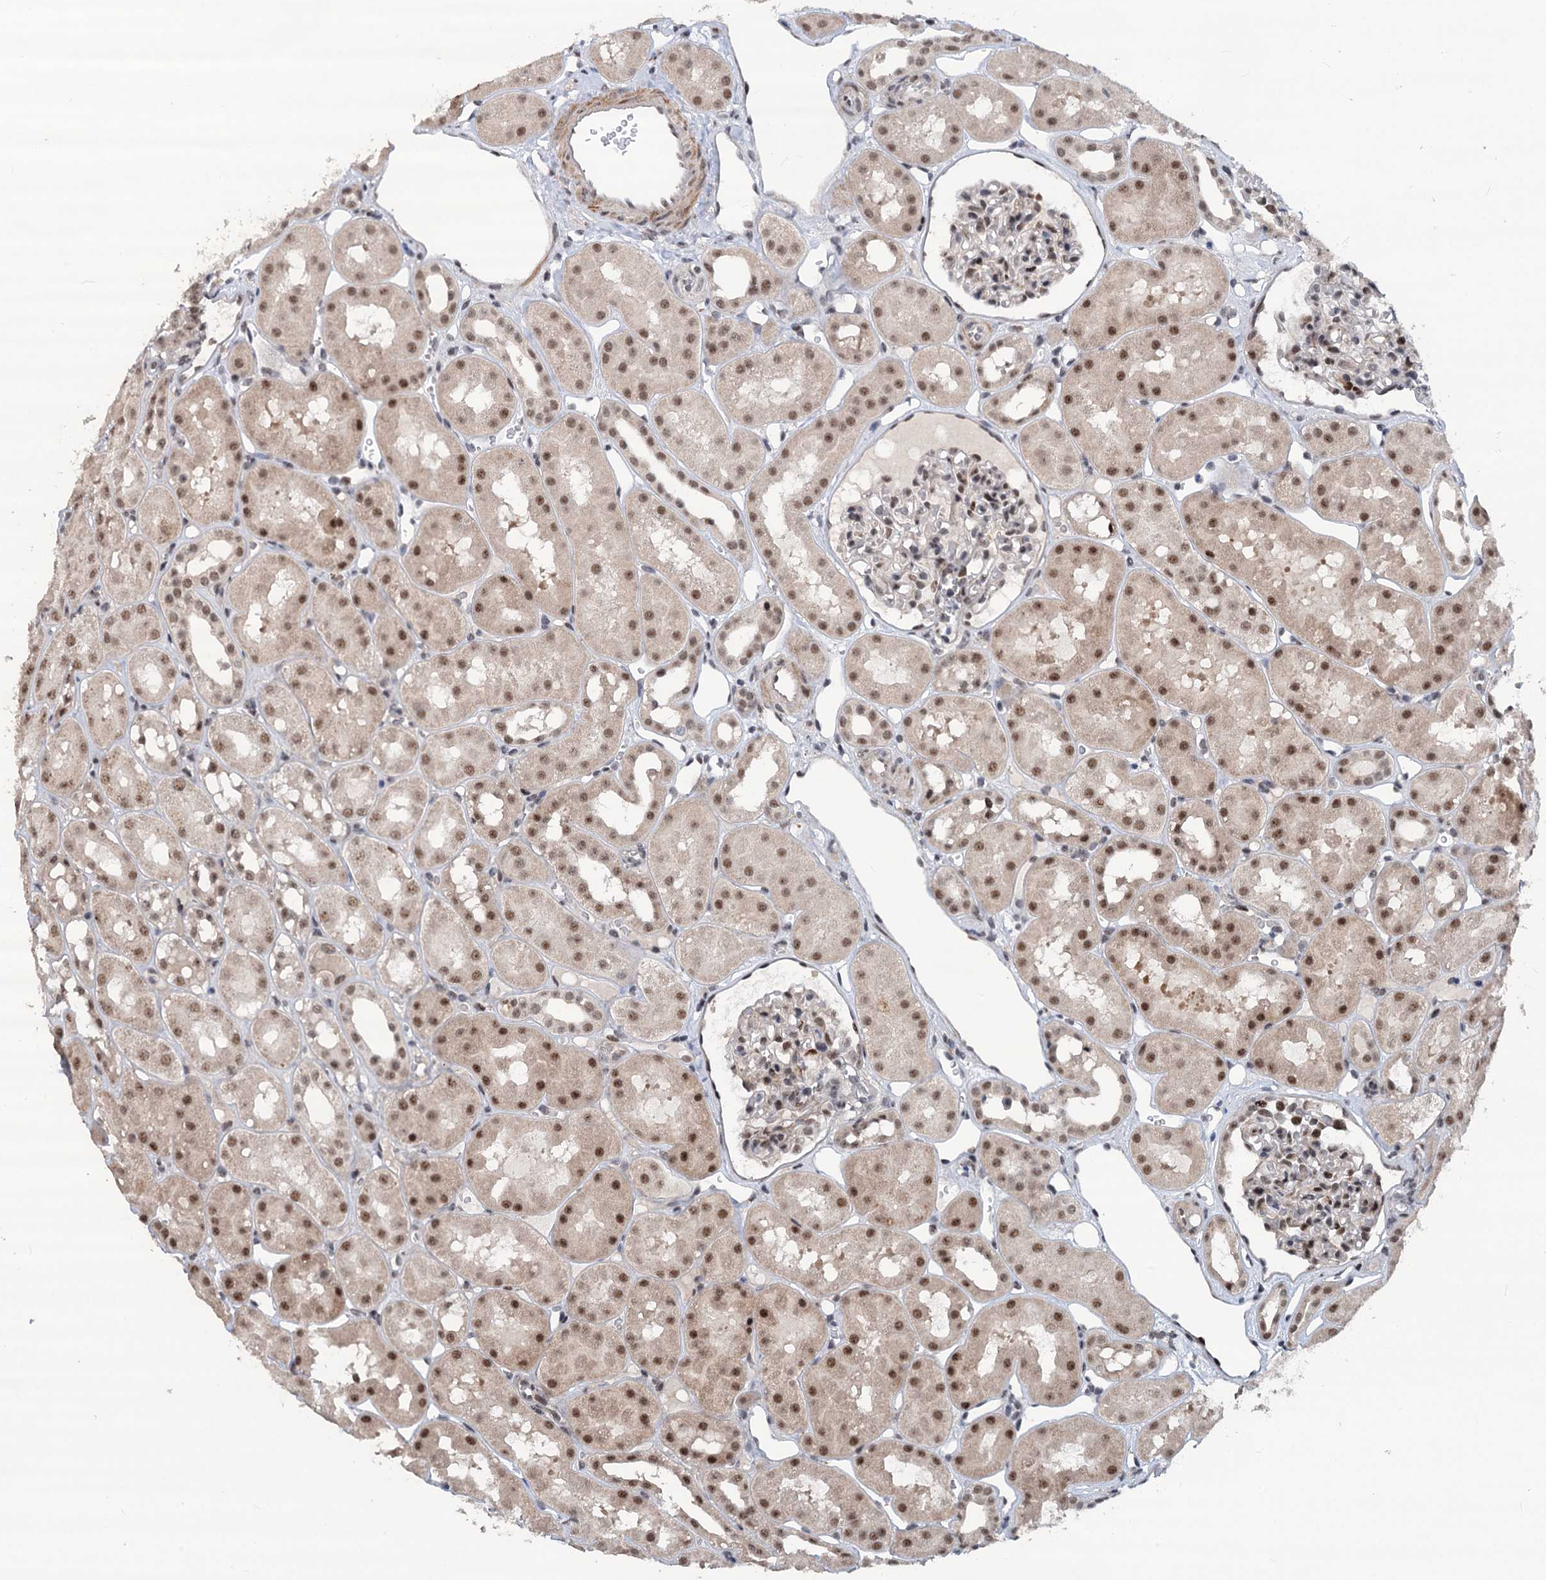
{"staining": {"intensity": "moderate", "quantity": "25%-75%", "location": "nuclear"}, "tissue": "kidney", "cell_type": "Cells in glomeruli", "image_type": "normal", "snomed": [{"axis": "morphology", "description": "Normal tissue, NOS"}, {"axis": "topography", "description": "Kidney"}], "caption": "Immunohistochemical staining of normal human kidney shows moderate nuclear protein expression in about 25%-75% of cells in glomeruli. (Stains: DAB in brown, nuclei in blue, Microscopy: brightfield microscopy at high magnification).", "gene": "PHF8", "patient": {"sex": "male", "age": 16}}